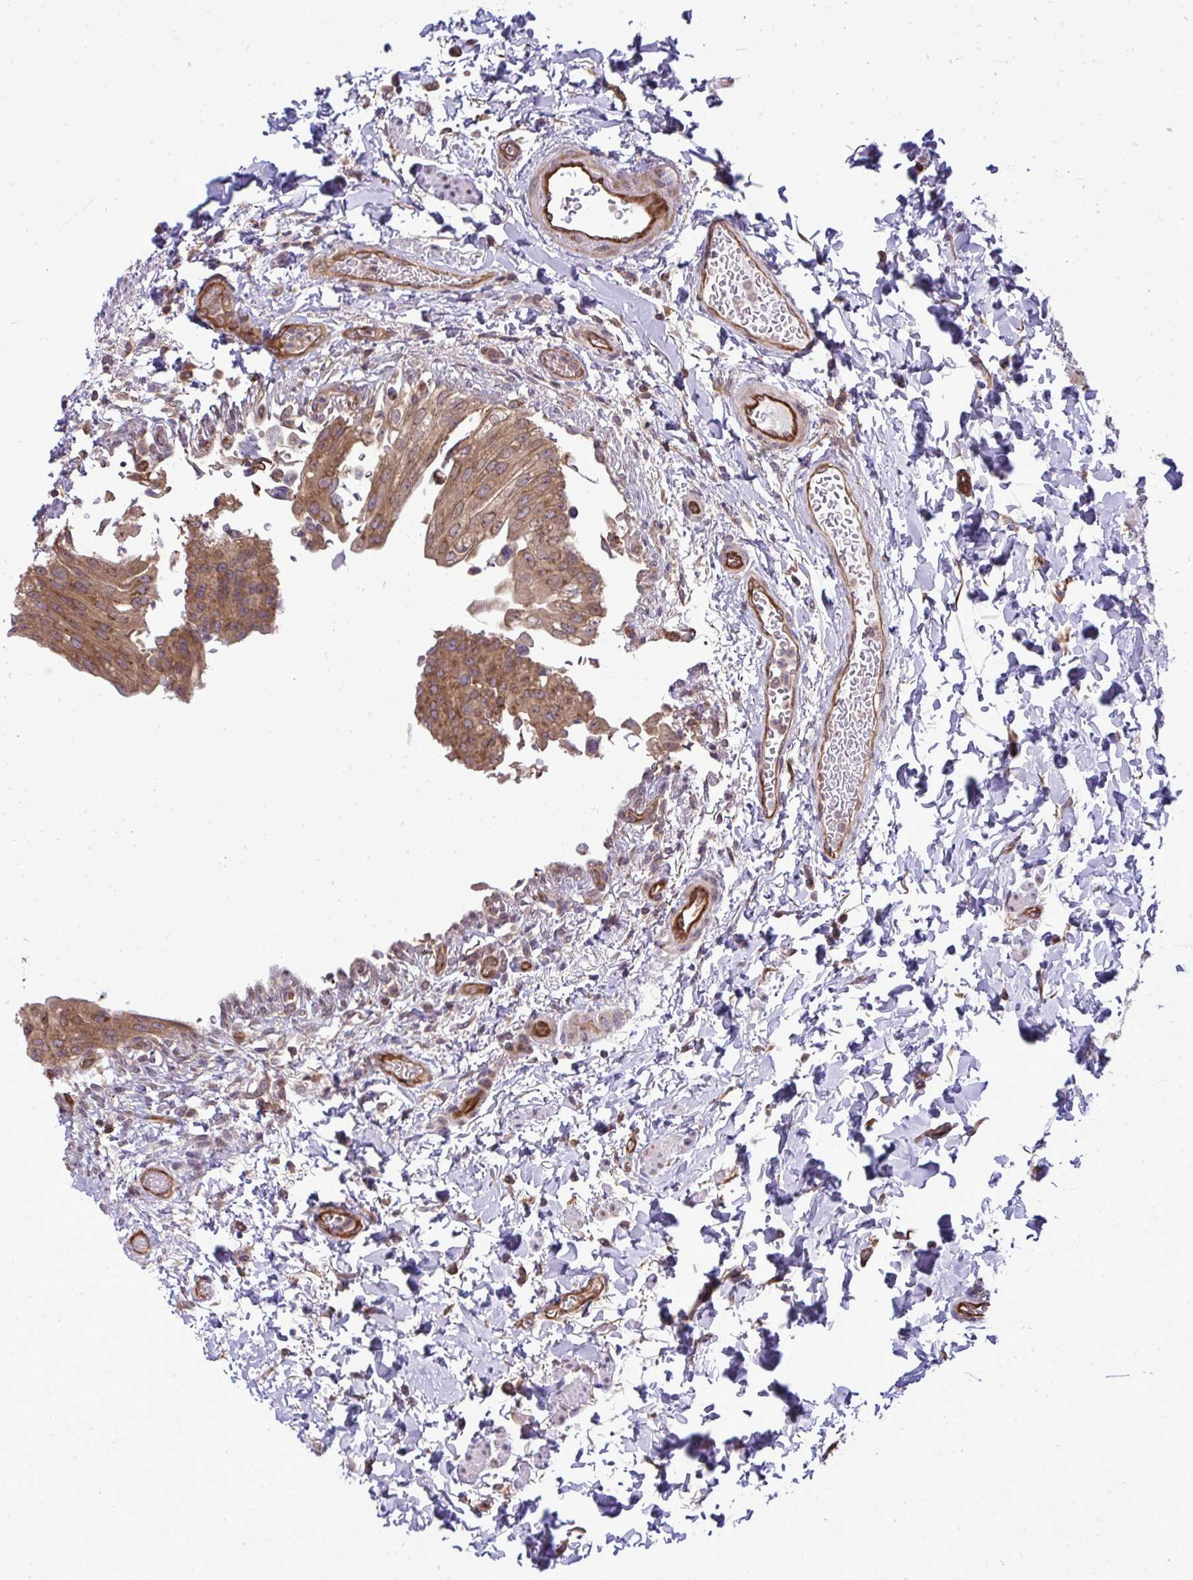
{"staining": {"intensity": "moderate", "quantity": ">75%", "location": "cytoplasmic/membranous"}, "tissue": "urinary bladder", "cell_type": "Urothelial cells", "image_type": "normal", "snomed": [{"axis": "morphology", "description": "Normal tissue, NOS"}, {"axis": "topography", "description": "Urinary bladder"}, {"axis": "topography", "description": "Peripheral nerve tissue"}], "caption": "Protein expression analysis of normal urinary bladder reveals moderate cytoplasmic/membranous staining in about >75% of urothelial cells.", "gene": "FUT10", "patient": {"sex": "female", "age": 60}}